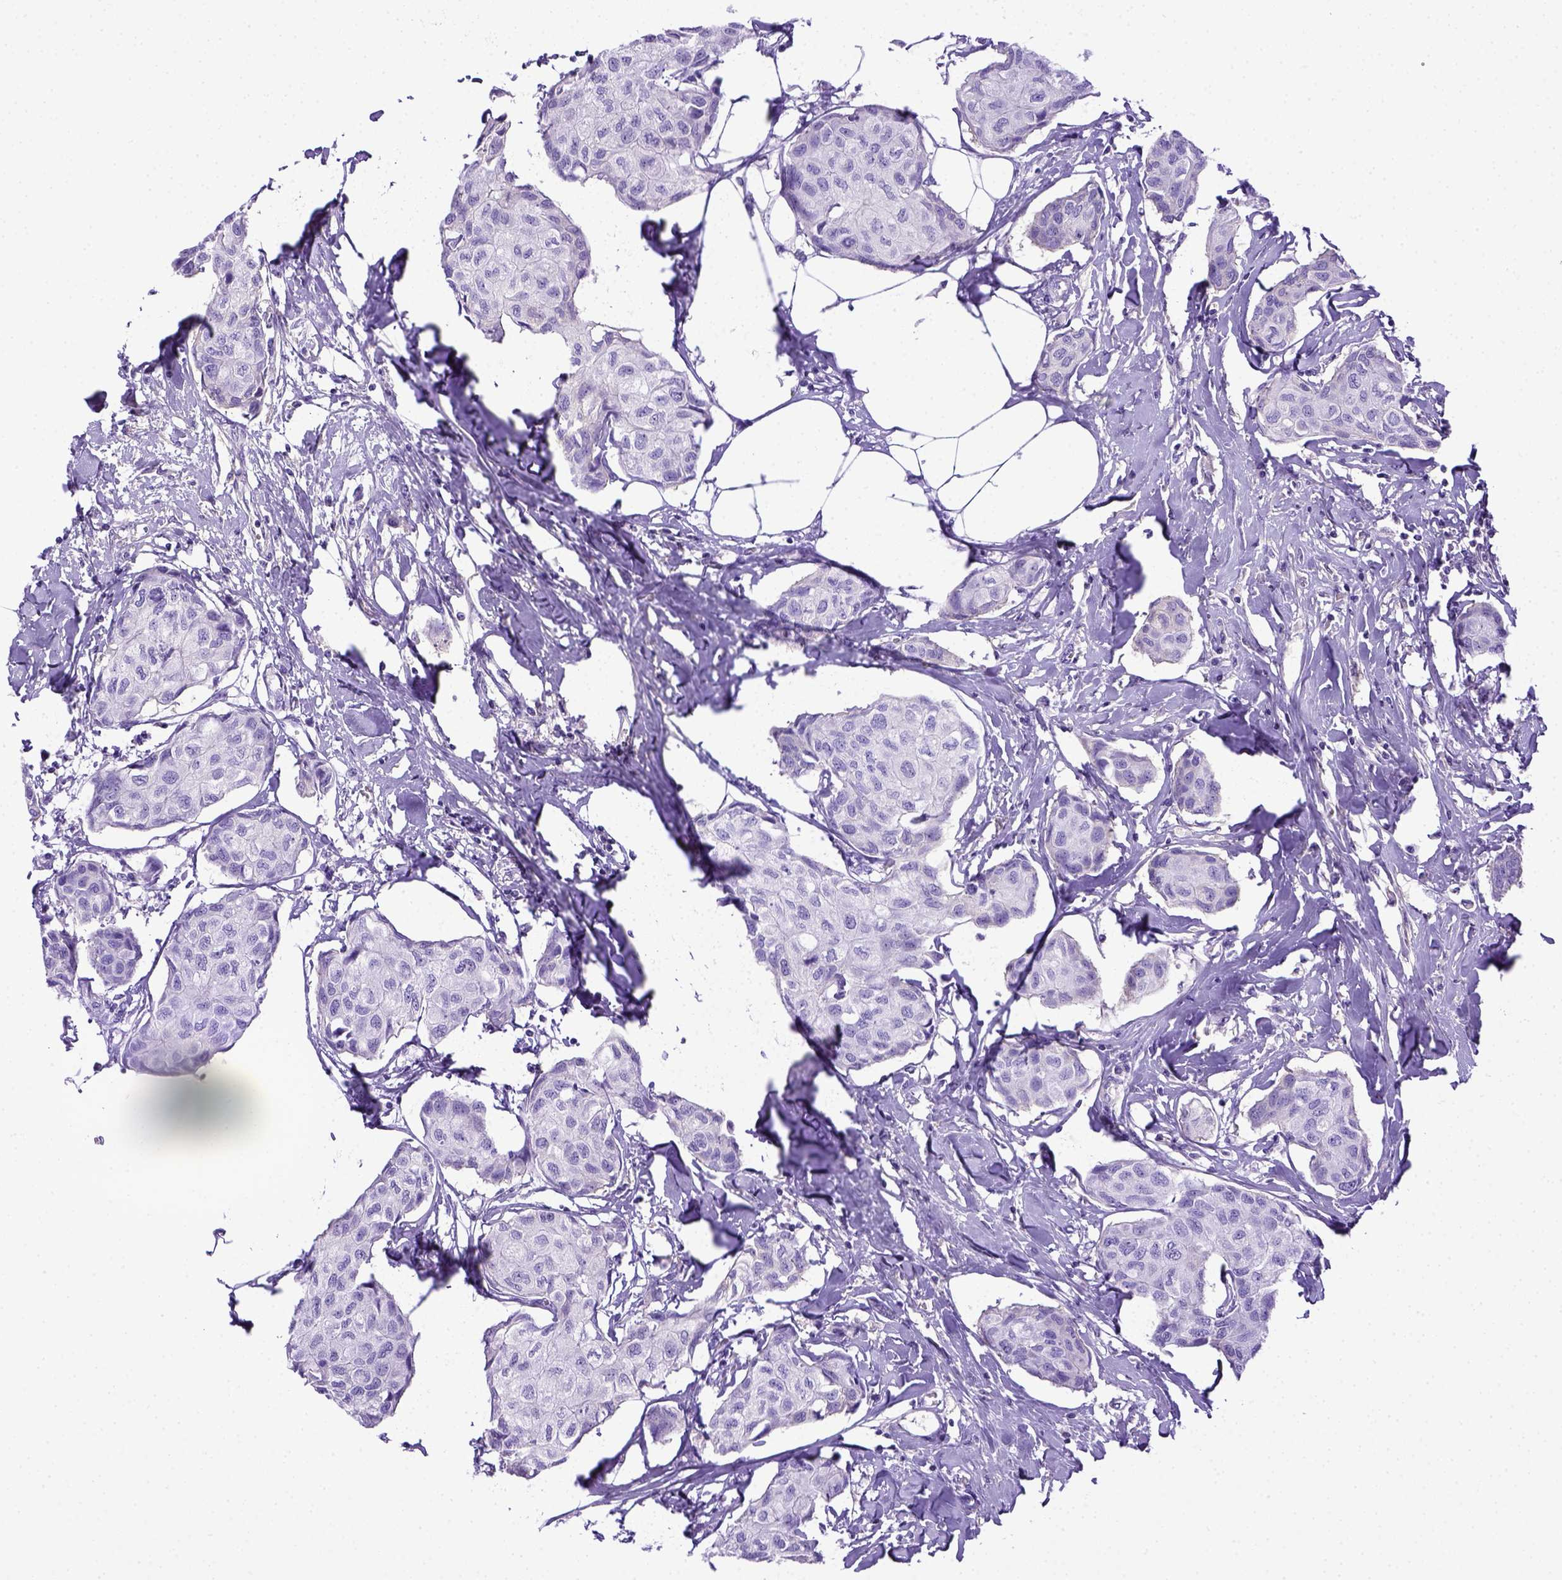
{"staining": {"intensity": "weak", "quantity": "<25%", "location": "cytoplasmic/membranous"}, "tissue": "breast cancer", "cell_type": "Tumor cells", "image_type": "cancer", "snomed": [{"axis": "morphology", "description": "Duct carcinoma"}, {"axis": "topography", "description": "Breast"}], "caption": "The histopathology image shows no staining of tumor cells in breast cancer (invasive ductal carcinoma).", "gene": "ITIH4", "patient": {"sex": "female", "age": 80}}